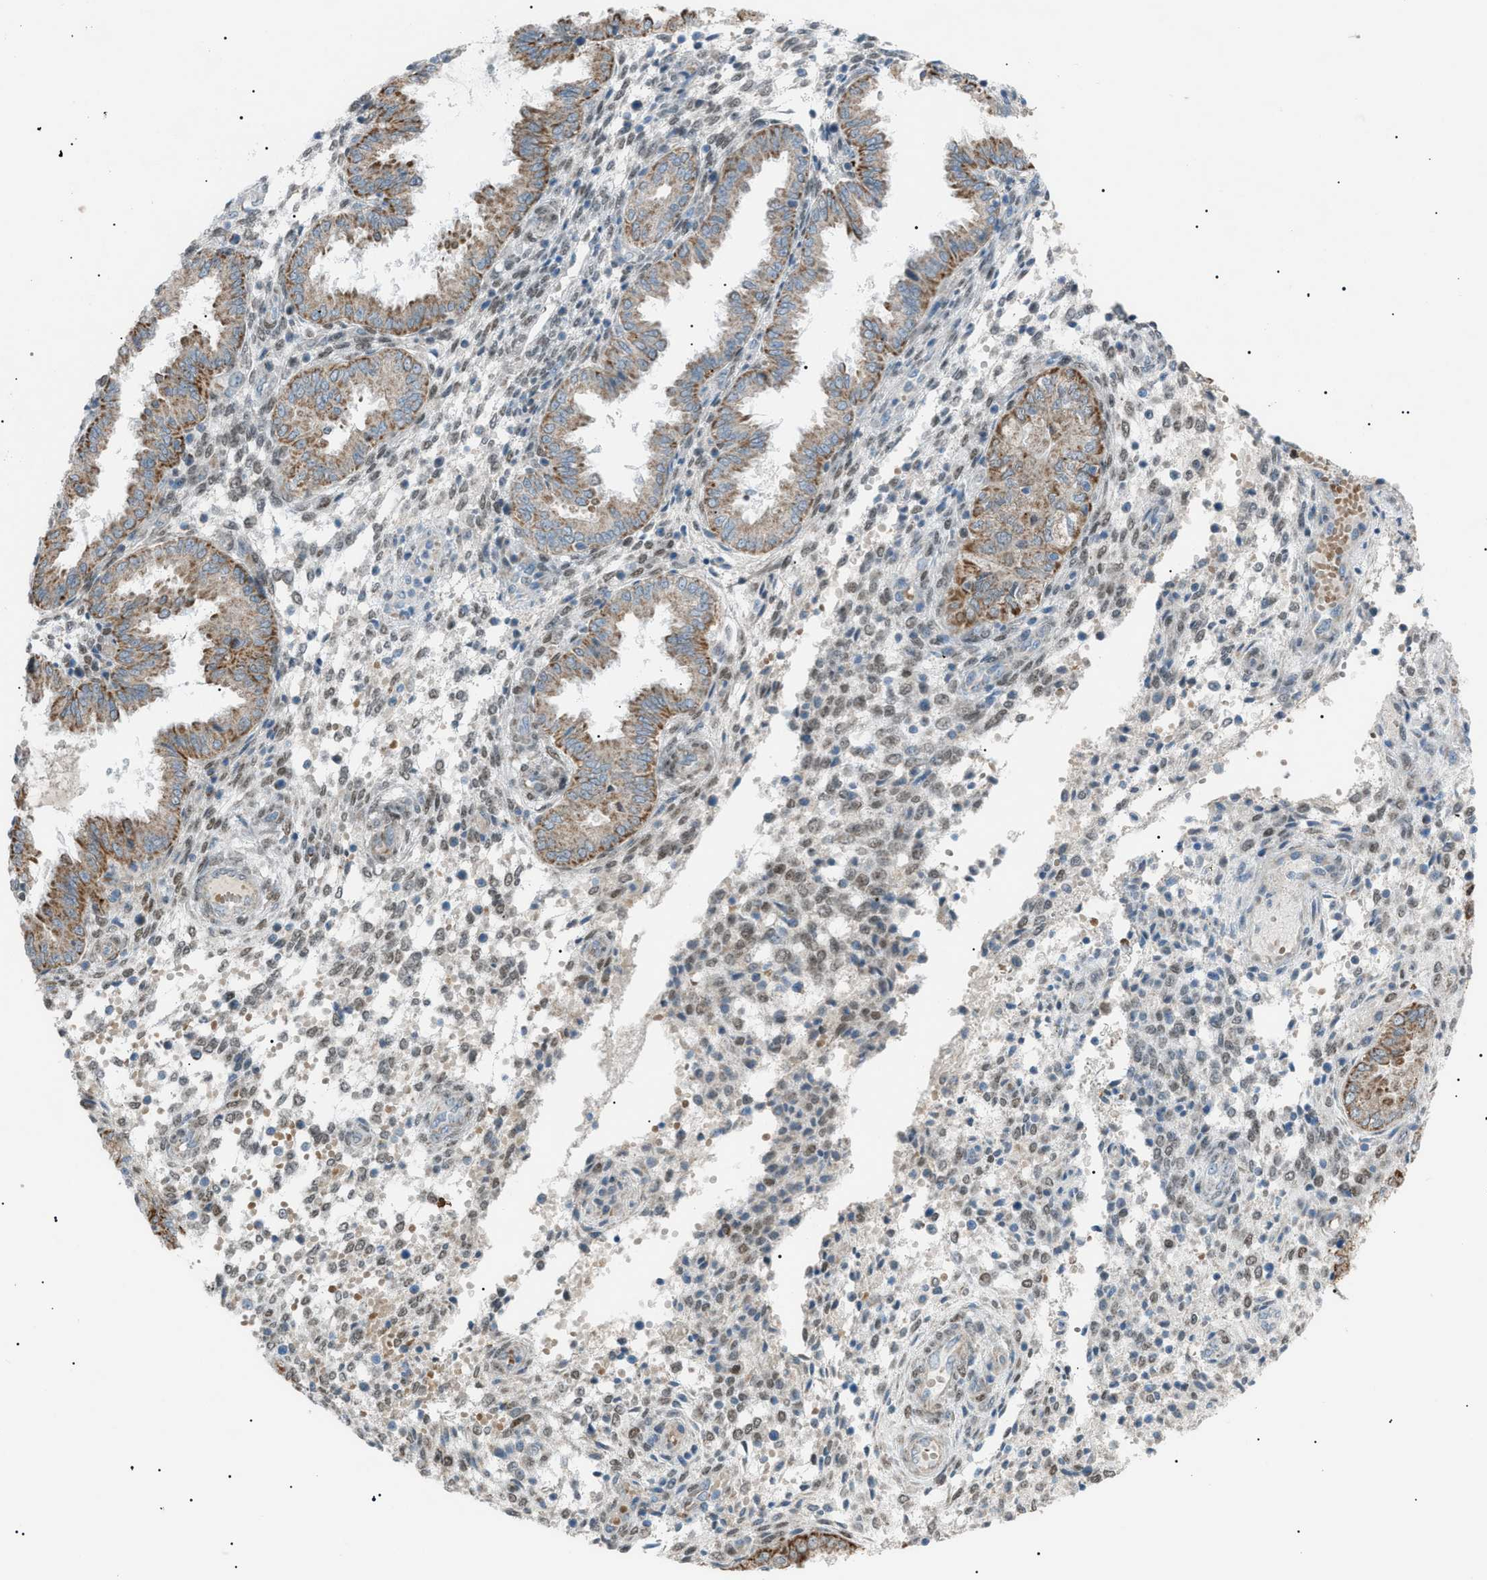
{"staining": {"intensity": "moderate", "quantity": "25%-75%", "location": "nuclear"}, "tissue": "endometrium", "cell_type": "Cells in endometrial stroma", "image_type": "normal", "snomed": [{"axis": "morphology", "description": "Normal tissue, NOS"}, {"axis": "topography", "description": "Endometrium"}], "caption": "Protein expression analysis of benign endometrium exhibits moderate nuclear expression in about 25%-75% of cells in endometrial stroma.", "gene": "ZNF516", "patient": {"sex": "female", "age": 33}}